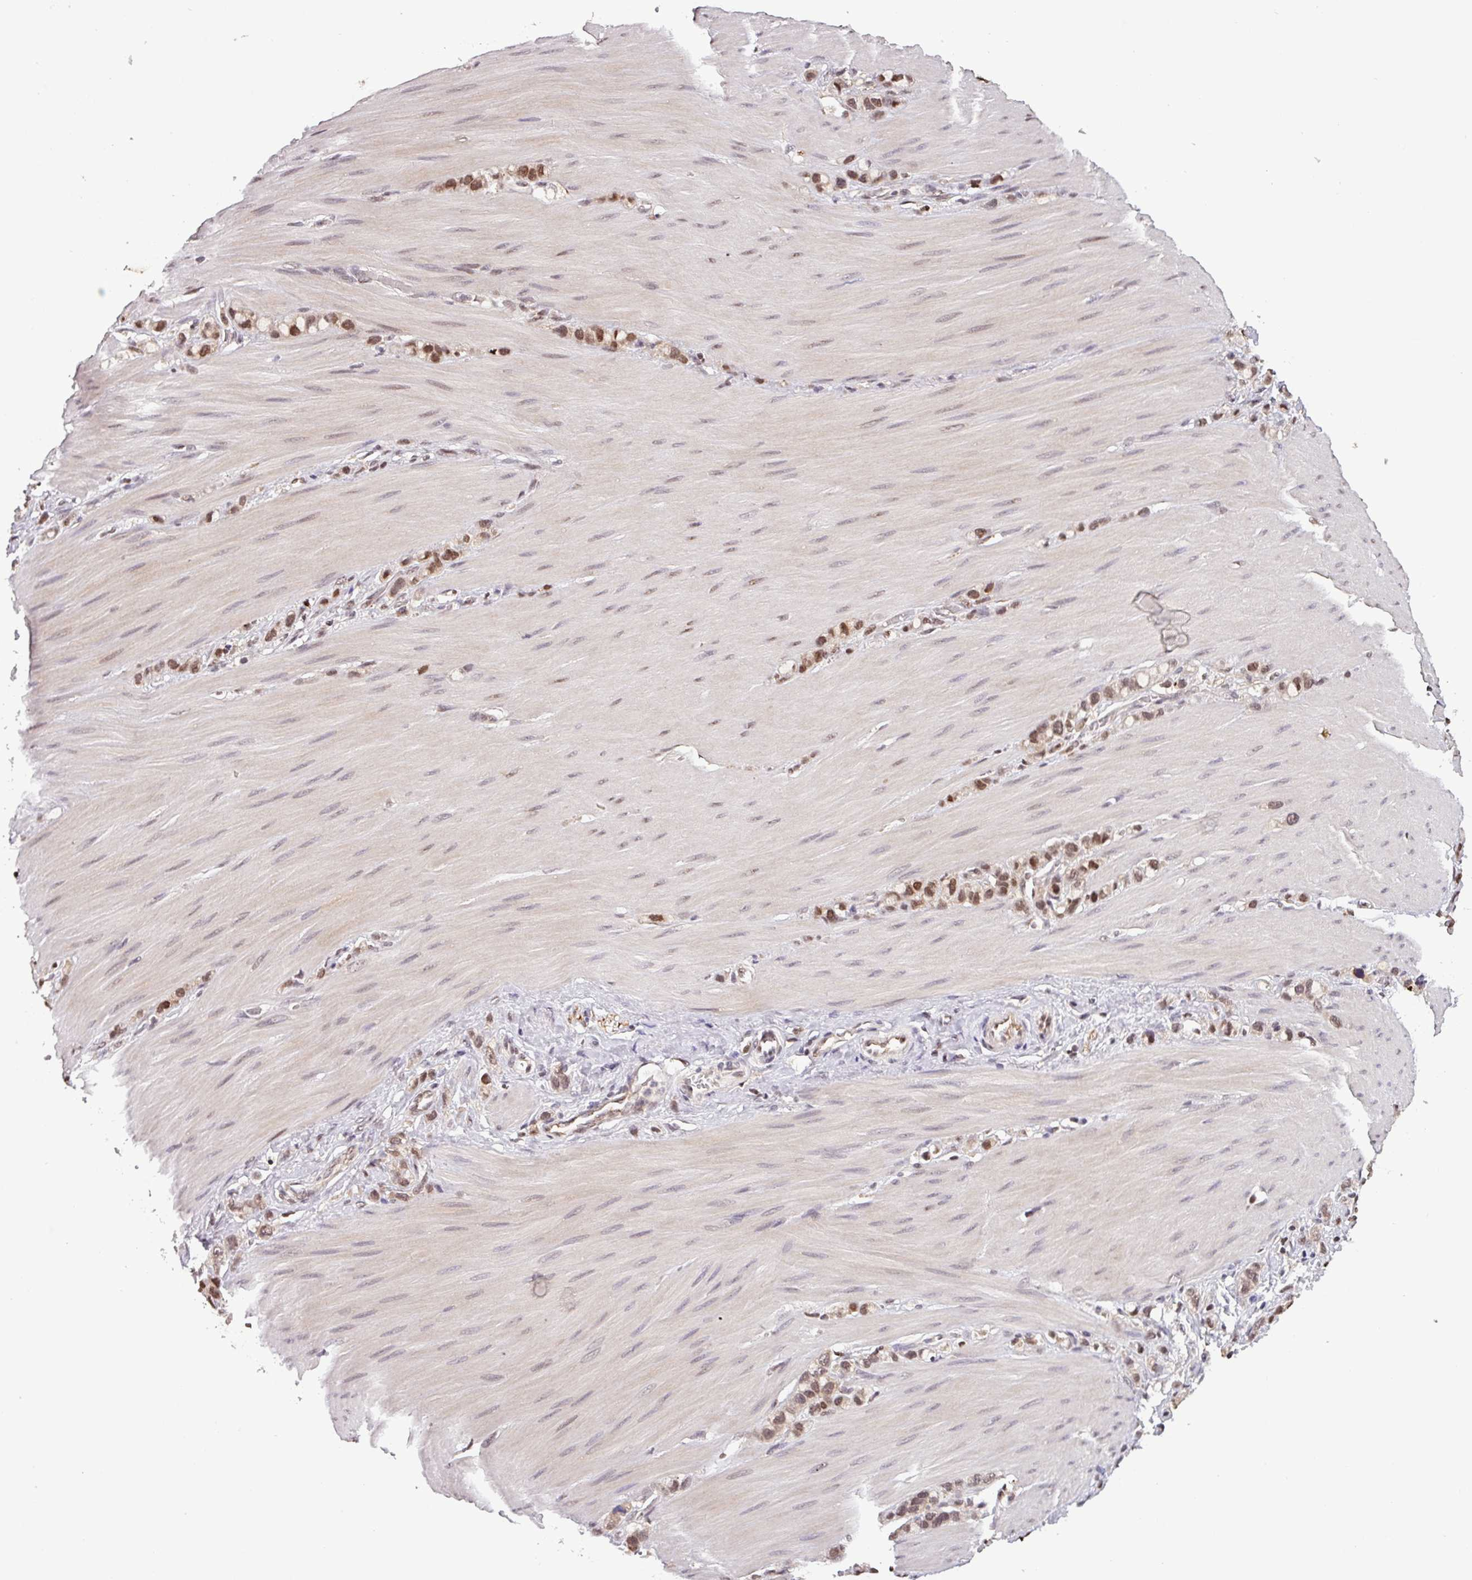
{"staining": {"intensity": "moderate", "quantity": ">75%", "location": "nuclear"}, "tissue": "stomach cancer", "cell_type": "Tumor cells", "image_type": "cancer", "snomed": [{"axis": "morphology", "description": "Adenocarcinoma, NOS"}, {"axis": "topography", "description": "Stomach"}], "caption": "This image displays IHC staining of human stomach cancer, with medium moderate nuclear positivity in approximately >75% of tumor cells.", "gene": "NOB1", "patient": {"sex": "female", "age": 65}}